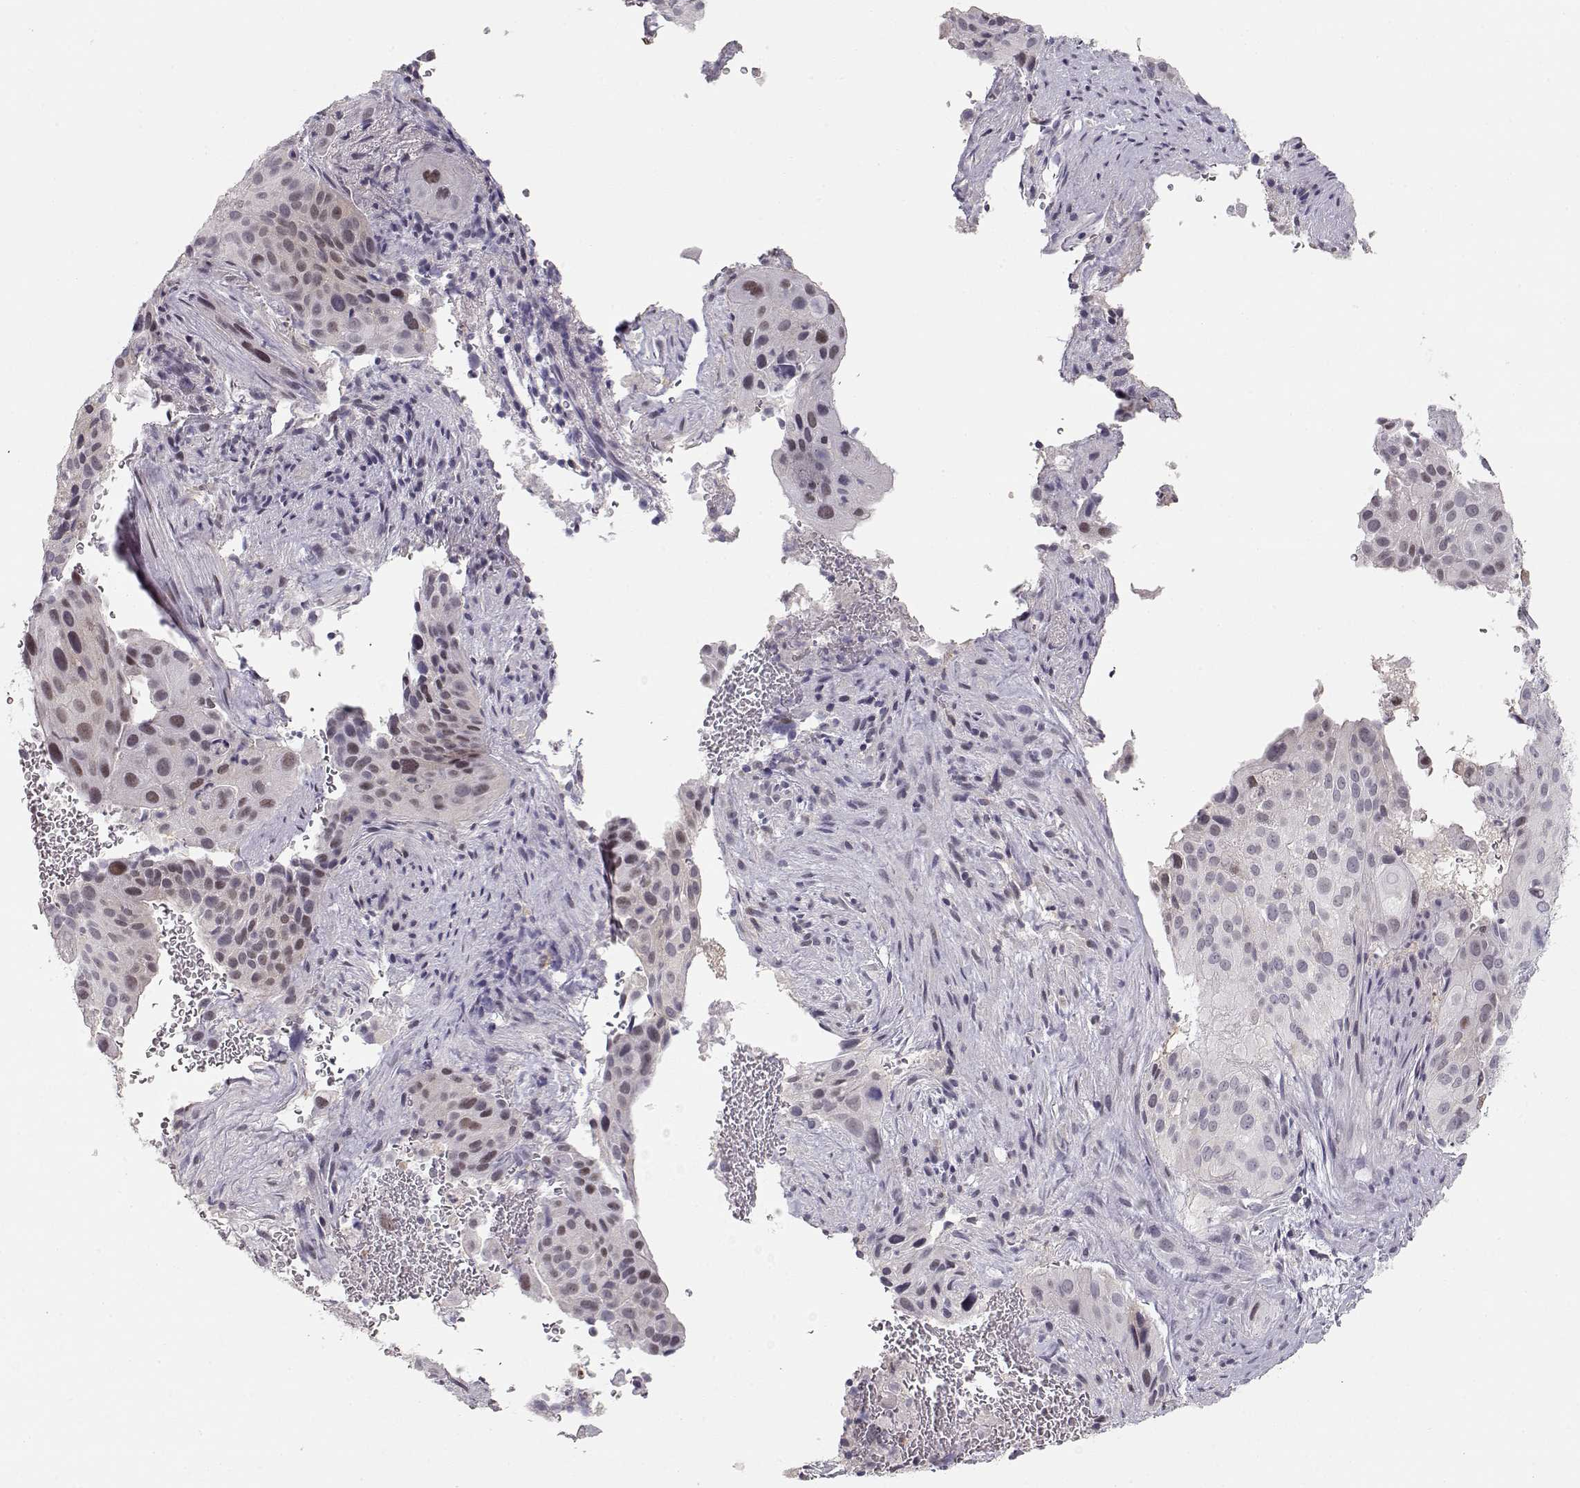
{"staining": {"intensity": "negative", "quantity": "none", "location": "none"}, "tissue": "cervical cancer", "cell_type": "Tumor cells", "image_type": "cancer", "snomed": [{"axis": "morphology", "description": "Squamous cell carcinoma, NOS"}, {"axis": "topography", "description": "Cervix"}], "caption": "Histopathology image shows no protein staining in tumor cells of cervical squamous cell carcinoma tissue.", "gene": "TEPP", "patient": {"sex": "female", "age": 38}}